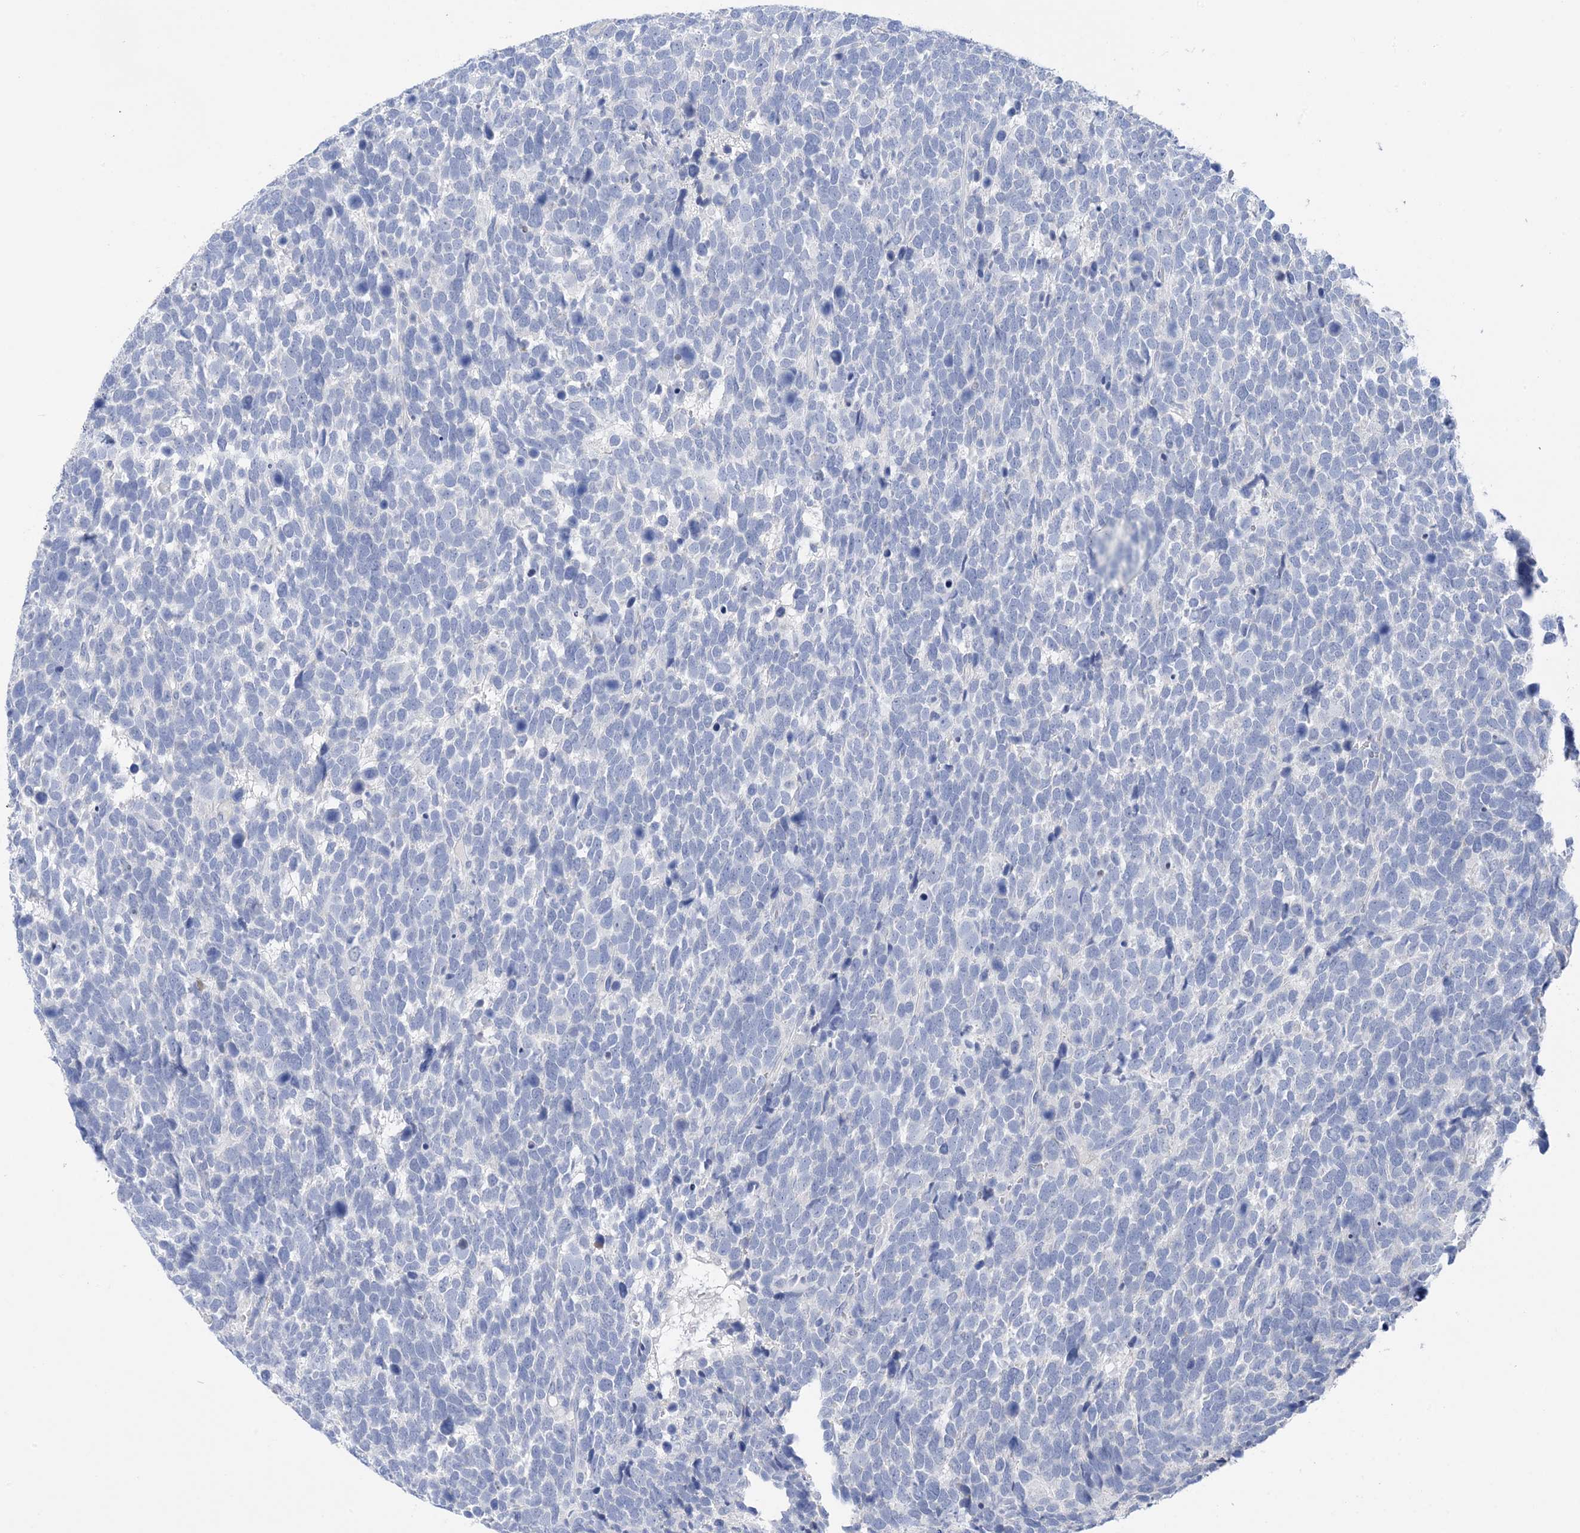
{"staining": {"intensity": "negative", "quantity": "none", "location": "none"}, "tissue": "urothelial cancer", "cell_type": "Tumor cells", "image_type": "cancer", "snomed": [{"axis": "morphology", "description": "Urothelial carcinoma, High grade"}, {"axis": "topography", "description": "Urinary bladder"}], "caption": "Immunohistochemical staining of human high-grade urothelial carcinoma reveals no significant staining in tumor cells.", "gene": "PLK4", "patient": {"sex": "female", "age": 82}}